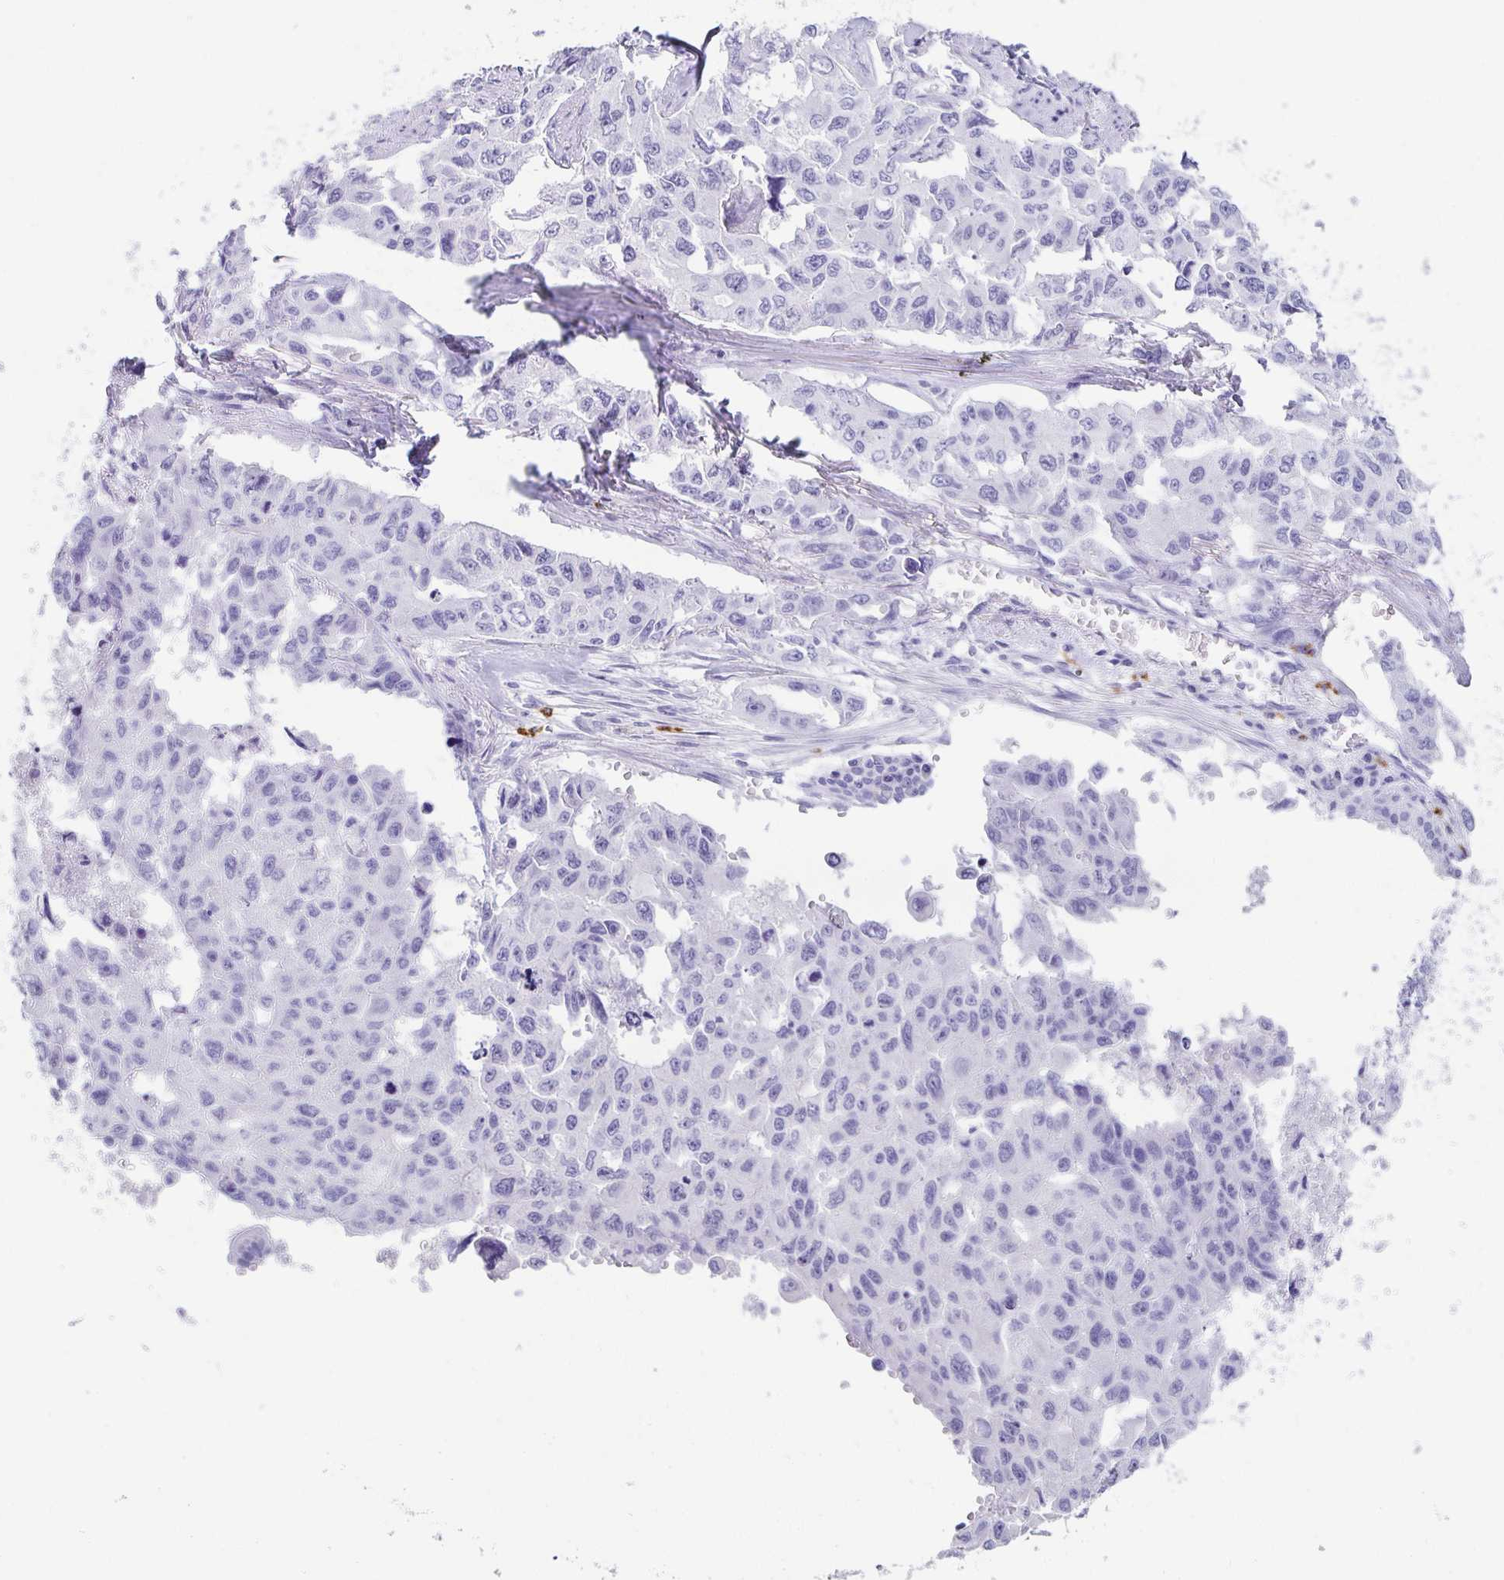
{"staining": {"intensity": "negative", "quantity": "none", "location": "none"}, "tissue": "lung cancer", "cell_type": "Tumor cells", "image_type": "cancer", "snomed": [{"axis": "morphology", "description": "Adenocarcinoma, NOS"}, {"axis": "topography", "description": "Lung"}], "caption": "Immunohistochemistry (IHC) of human lung adenocarcinoma exhibits no staining in tumor cells.", "gene": "PLA2G1B", "patient": {"sex": "male", "age": 64}}